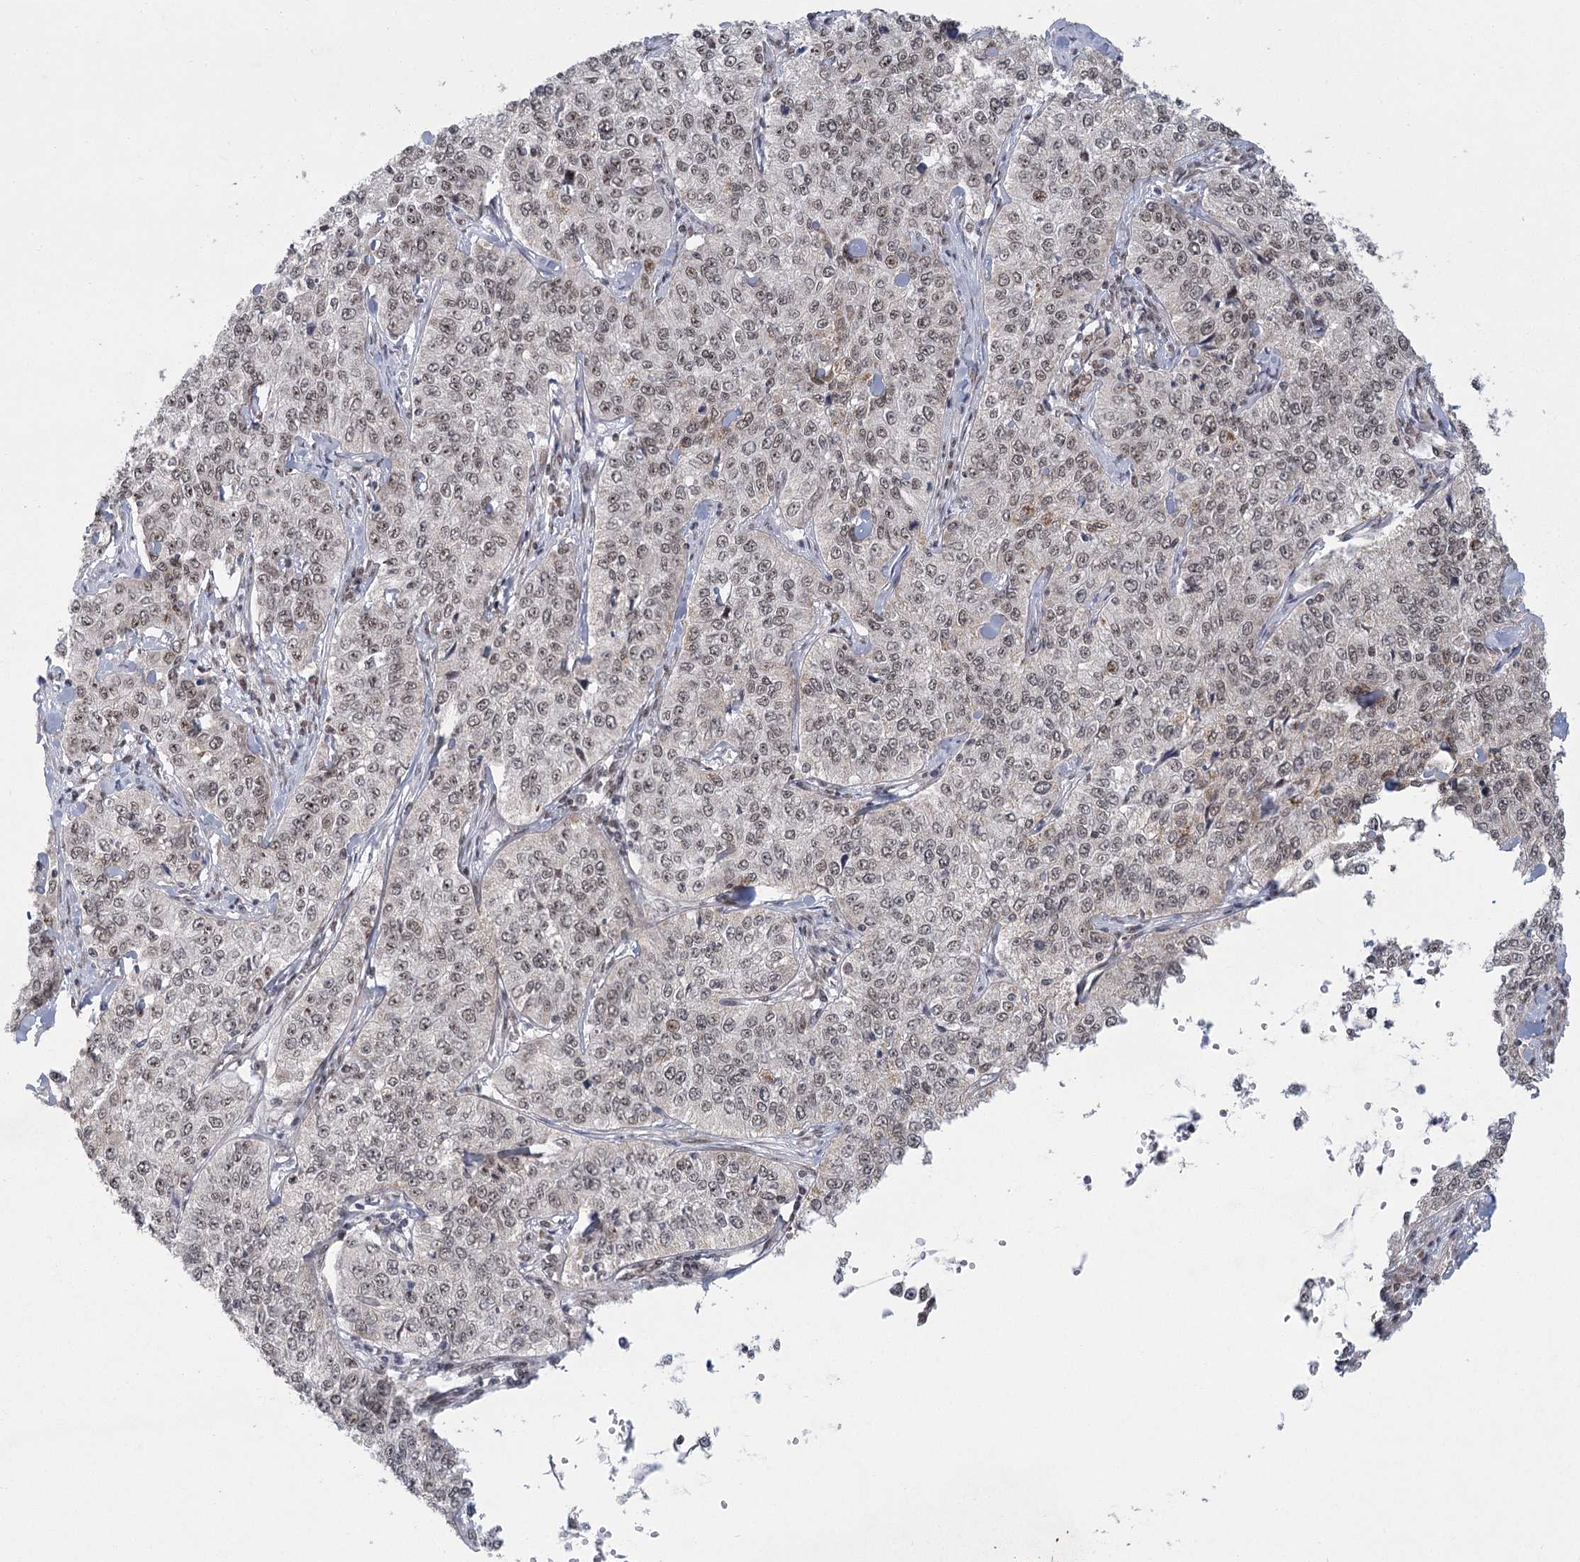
{"staining": {"intensity": "moderate", "quantity": ">75%", "location": "nuclear"}, "tissue": "cervical cancer", "cell_type": "Tumor cells", "image_type": "cancer", "snomed": [{"axis": "morphology", "description": "Squamous cell carcinoma, NOS"}, {"axis": "topography", "description": "Cervix"}], "caption": "Human cervical cancer (squamous cell carcinoma) stained with a protein marker exhibits moderate staining in tumor cells.", "gene": "CIB4", "patient": {"sex": "female", "age": 35}}